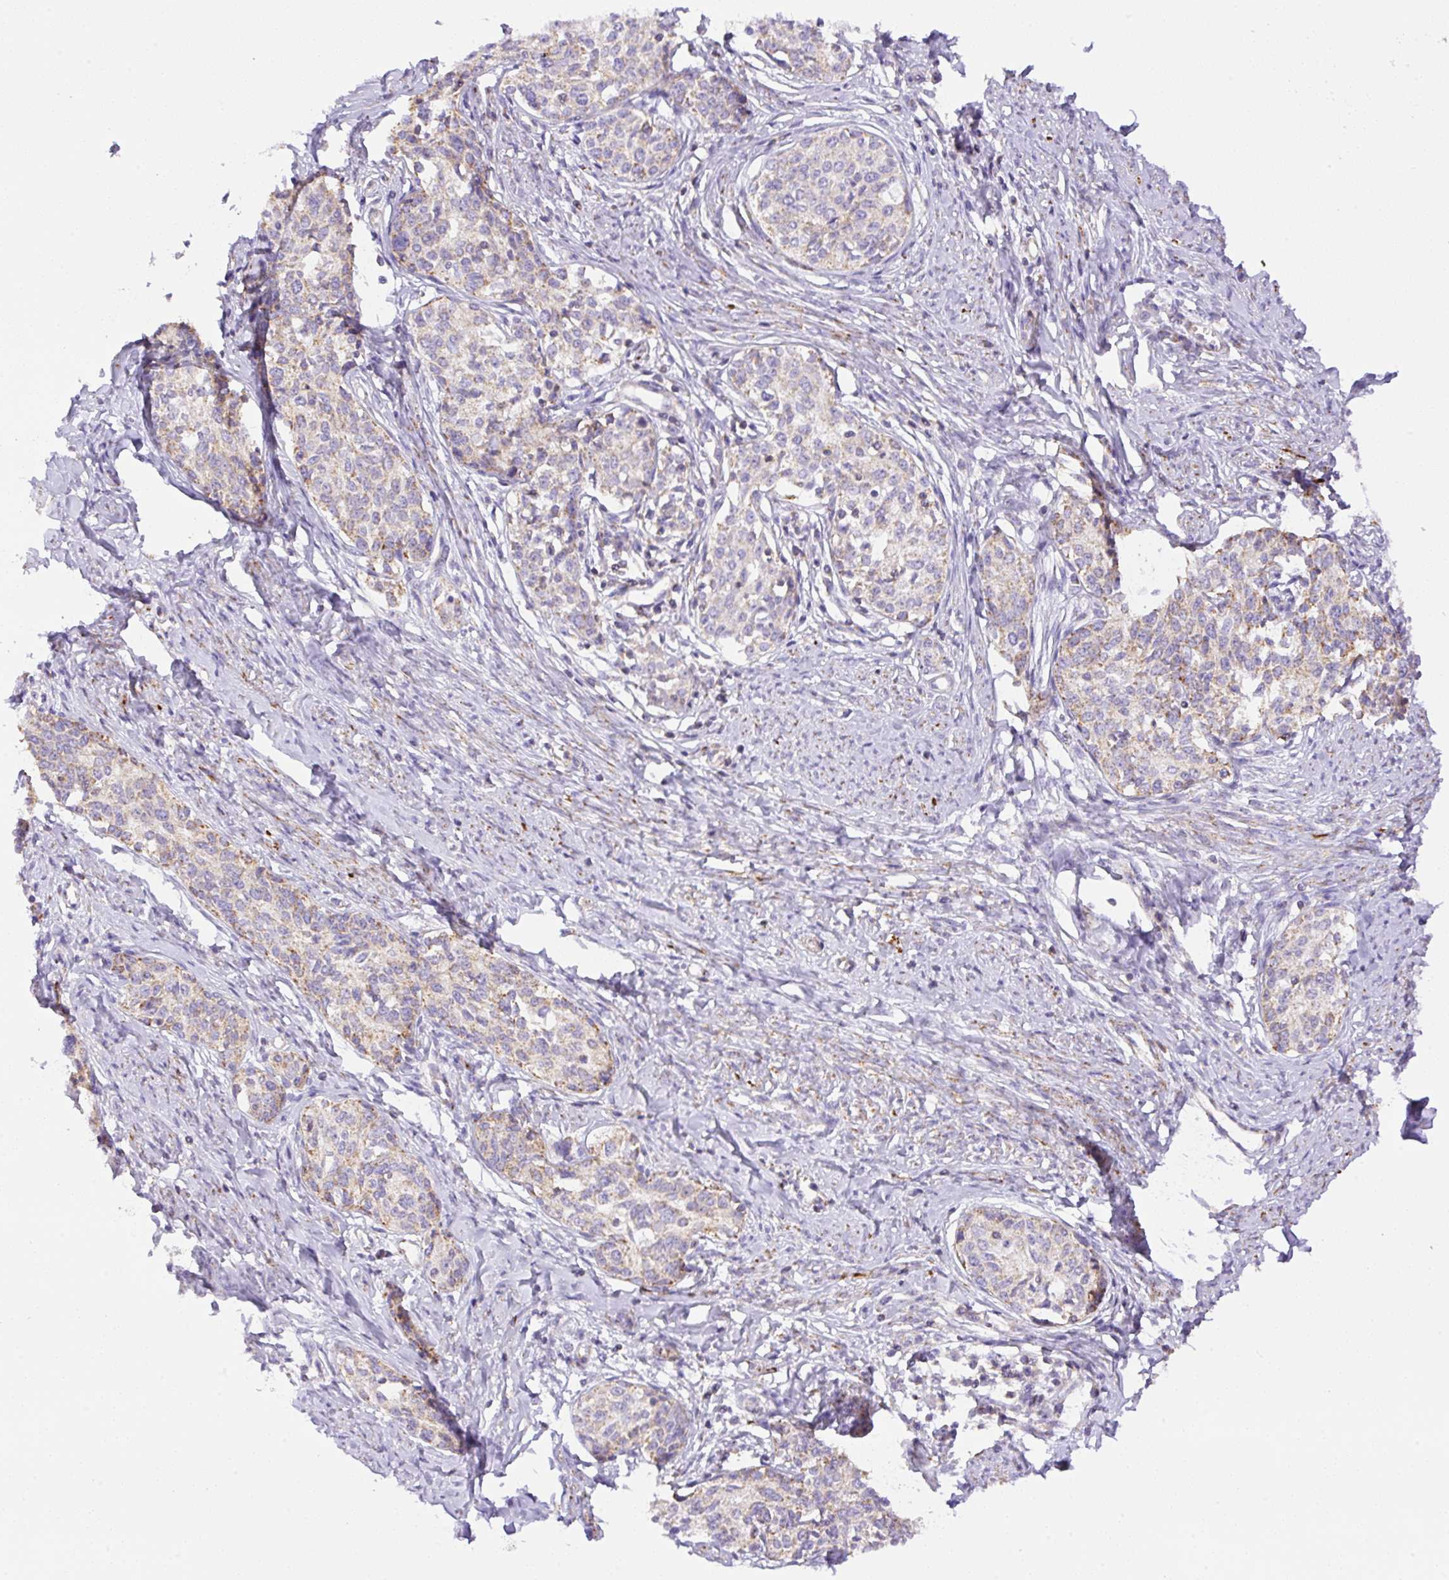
{"staining": {"intensity": "weak", "quantity": "<25%", "location": "cytoplasmic/membranous"}, "tissue": "cervical cancer", "cell_type": "Tumor cells", "image_type": "cancer", "snomed": [{"axis": "morphology", "description": "Squamous cell carcinoma, NOS"}, {"axis": "morphology", "description": "Adenocarcinoma, NOS"}, {"axis": "topography", "description": "Cervix"}], "caption": "Tumor cells show no significant positivity in cervical cancer.", "gene": "NF1", "patient": {"sex": "female", "age": 52}}